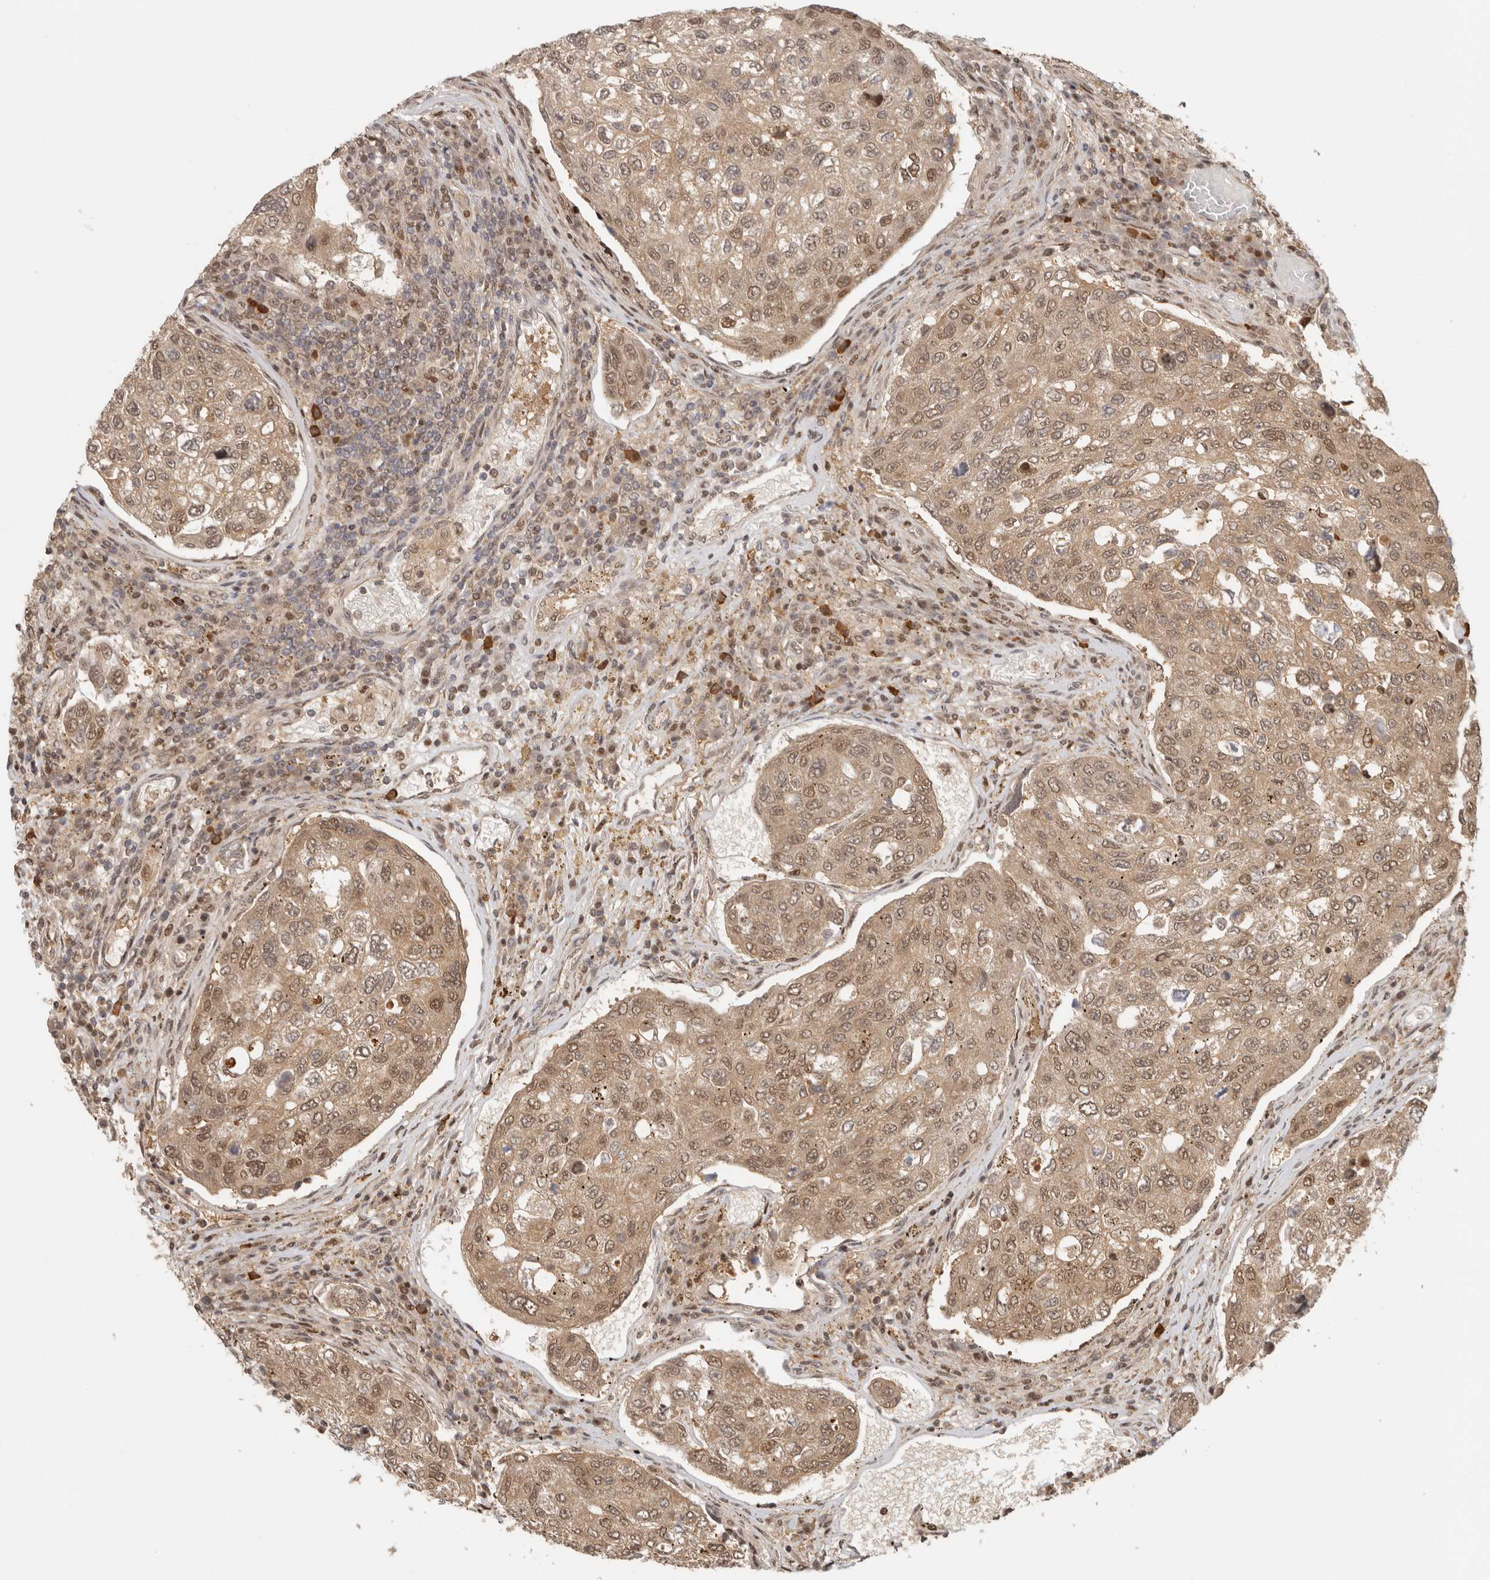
{"staining": {"intensity": "moderate", "quantity": ">75%", "location": "cytoplasmic/membranous,nuclear"}, "tissue": "urothelial cancer", "cell_type": "Tumor cells", "image_type": "cancer", "snomed": [{"axis": "morphology", "description": "Urothelial carcinoma, High grade"}, {"axis": "topography", "description": "Lymph node"}, {"axis": "topography", "description": "Urinary bladder"}], "caption": "Immunohistochemistry histopathology image of neoplastic tissue: human high-grade urothelial carcinoma stained using immunohistochemistry (IHC) displays medium levels of moderate protein expression localized specifically in the cytoplasmic/membranous and nuclear of tumor cells, appearing as a cytoplasmic/membranous and nuclear brown color.", "gene": "PSMA5", "patient": {"sex": "male", "age": 51}}